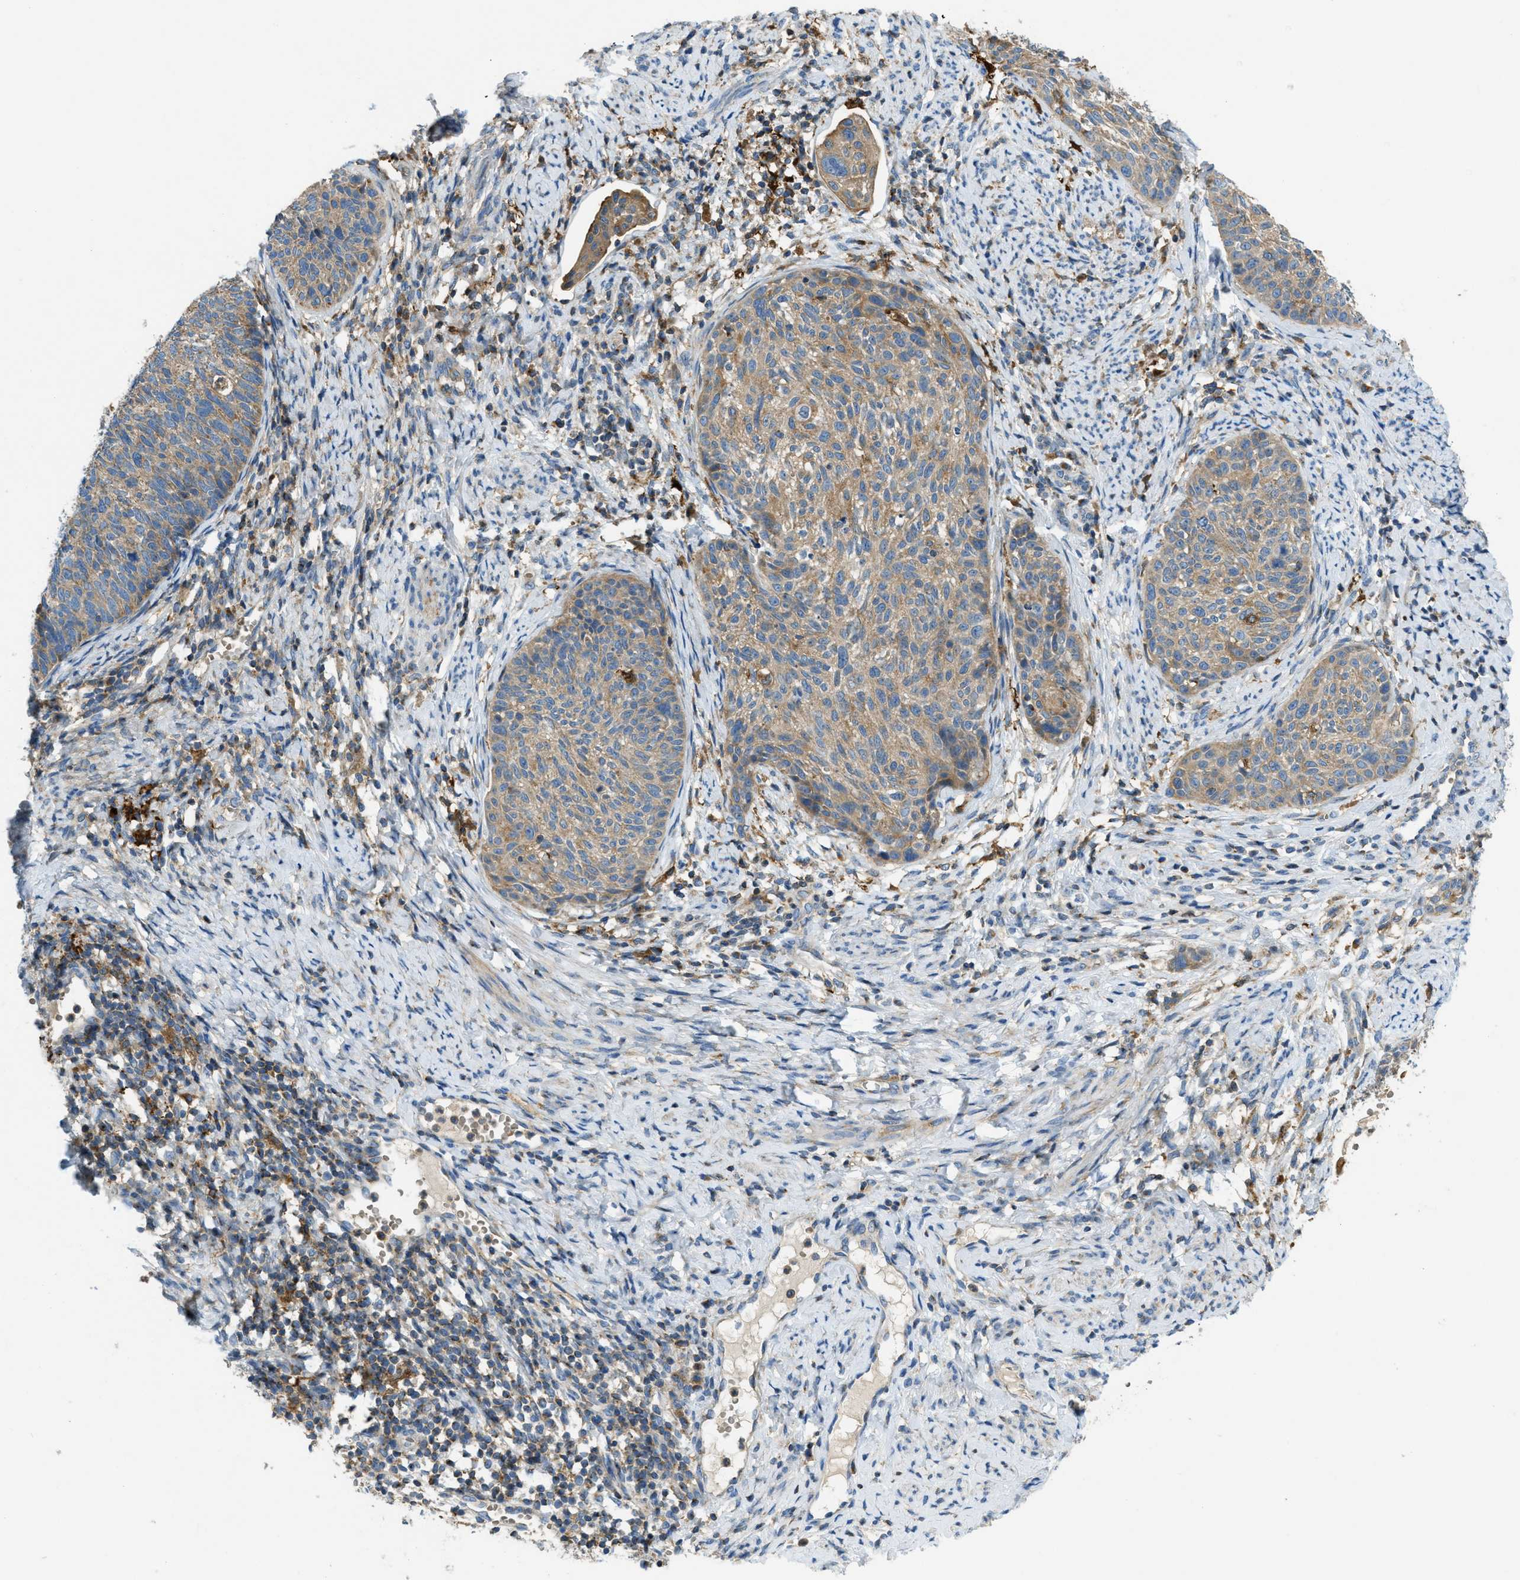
{"staining": {"intensity": "moderate", "quantity": ">75%", "location": "cytoplasmic/membranous"}, "tissue": "cervical cancer", "cell_type": "Tumor cells", "image_type": "cancer", "snomed": [{"axis": "morphology", "description": "Squamous cell carcinoma, NOS"}, {"axis": "topography", "description": "Cervix"}], "caption": "Human cervical cancer (squamous cell carcinoma) stained for a protein (brown) demonstrates moderate cytoplasmic/membranous positive expression in about >75% of tumor cells.", "gene": "RFFL", "patient": {"sex": "female", "age": 70}}